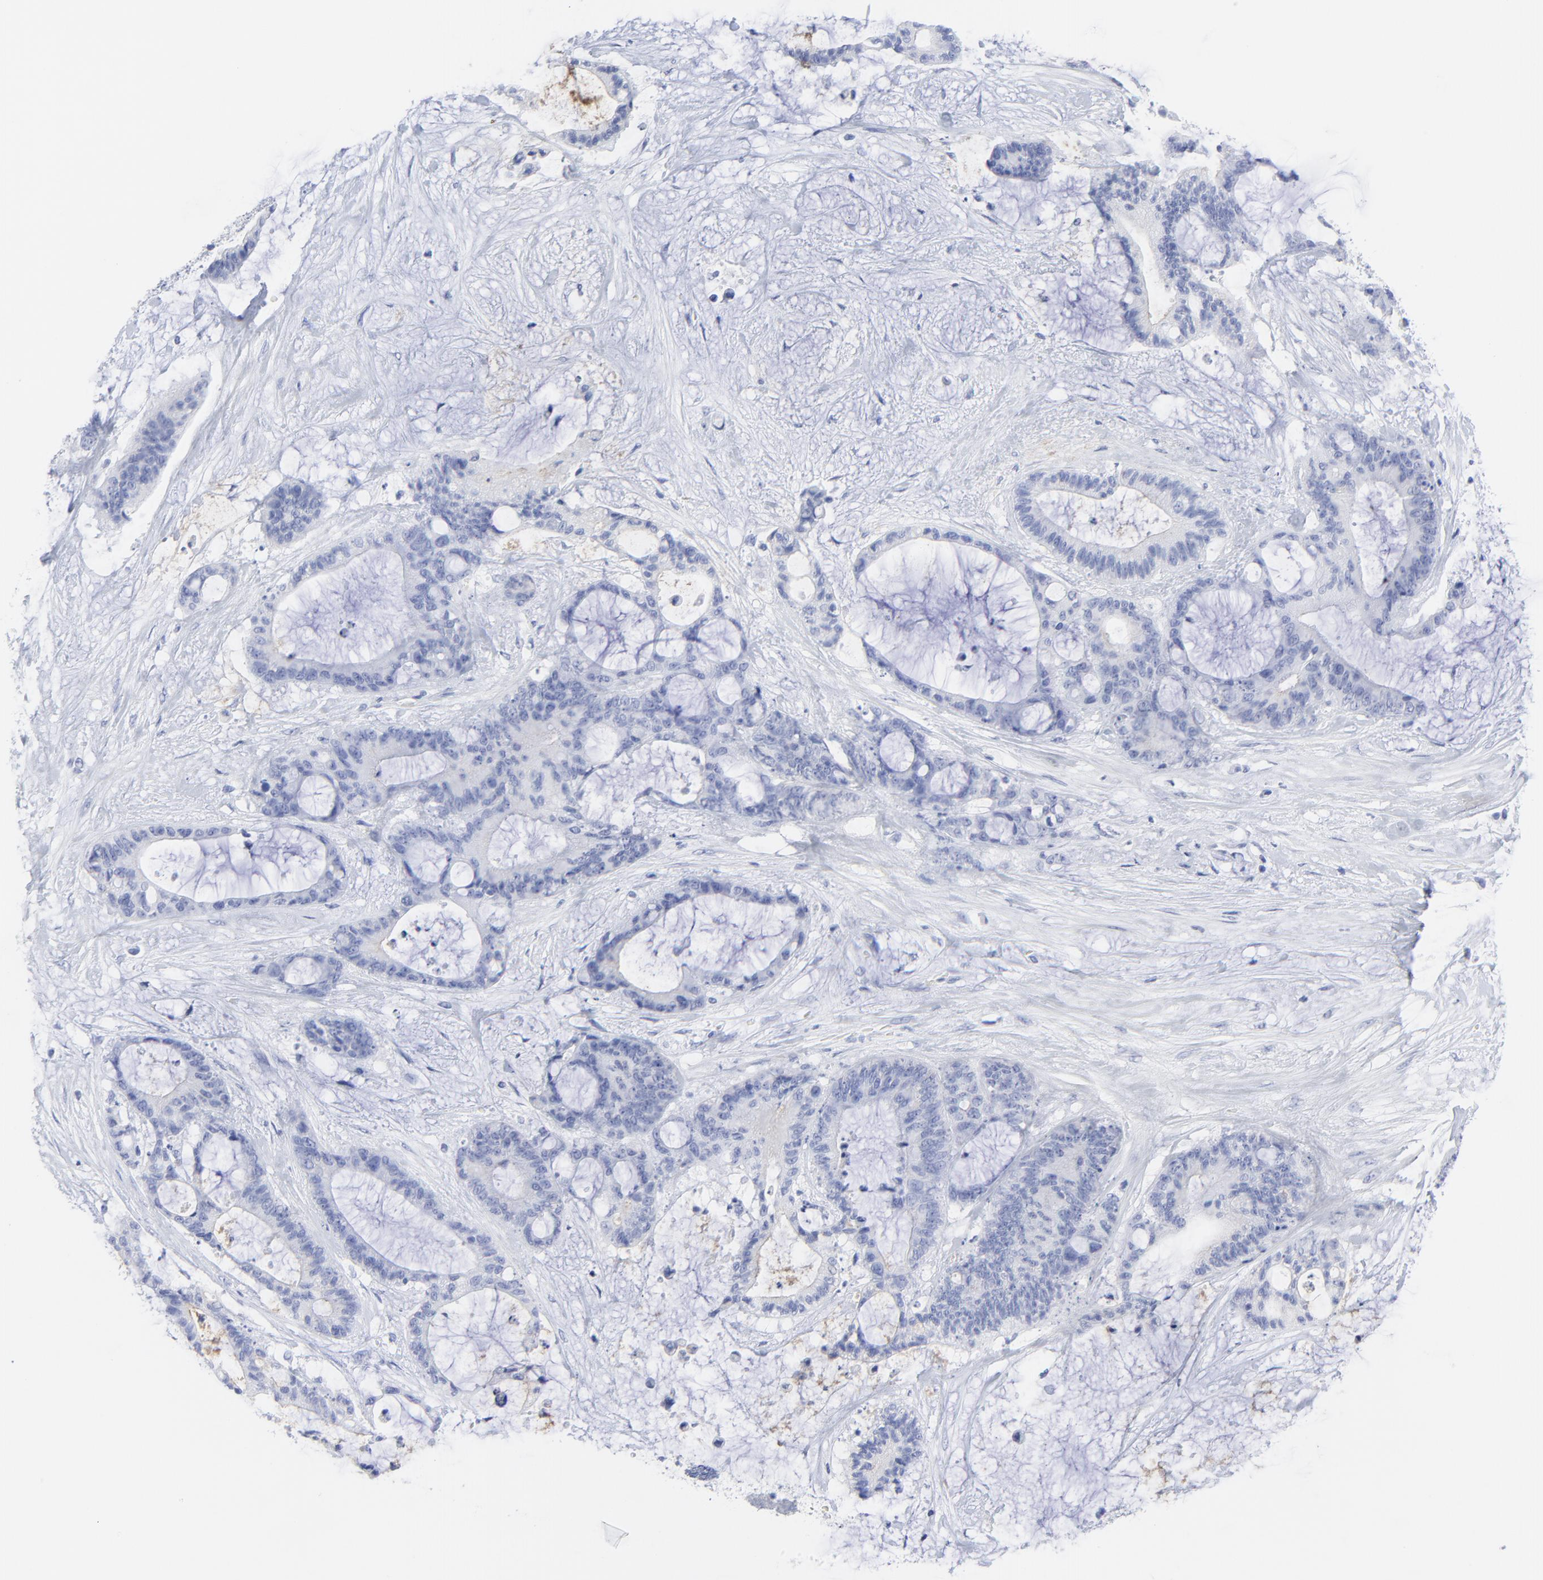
{"staining": {"intensity": "negative", "quantity": "none", "location": "none"}, "tissue": "liver cancer", "cell_type": "Tumor cells", "image_type": "cancer", "snomed": [{"axis": "morphology", "description": "Cholangiocarcinoma"}, {"axis": "topography", "description": "Liver"}], "caption": "Immunohistochemical staining of liver cancer shows no significant staining in tumor cells.", "gene": "CNTN3", "patient": {"sex": "female", "age": 73}}